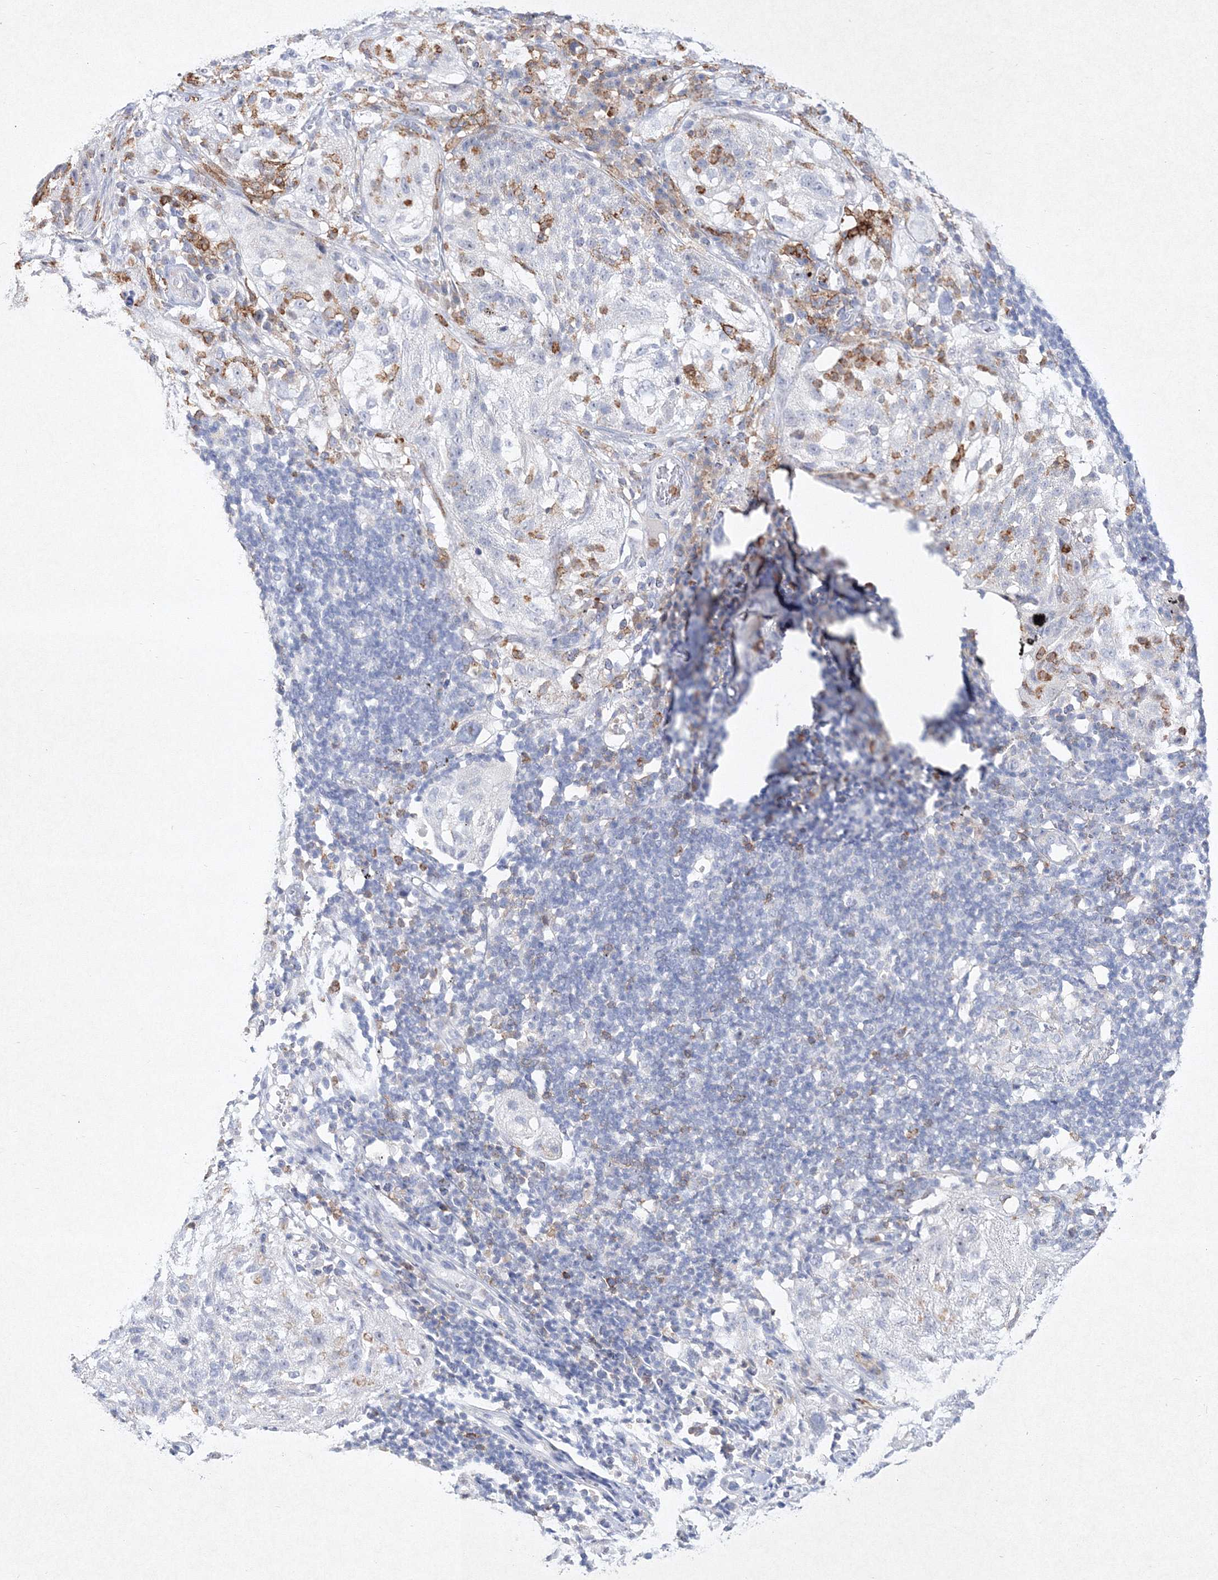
{"staining": {"intensity": "negative", "quantity": "none", "location": "none"}, "tissue": "lung cancer", "cell_type": "Tumor cells", "image_type": "cancer", "snomed": [{"axis": "morphology", "description": "Inflammation, NOS"}, {"axis": "morphology", "description": "Squamous cell carcinoma, NOS"}, {"axis": "topography", "description": "Lymph node"}, {"axis": "topography", "description": "Soft tissue"}, {"axis": "topography", "description": "Lung"}], "caption": "Immunohistochemistry (IHC) histopathology image of human lung cancer (squamous cell carcinoma) stained for a protein (brown), which exhibits no expression in tumor cells.", "gene": "HCST", "patient": {"sex": "male", "age": 66}}